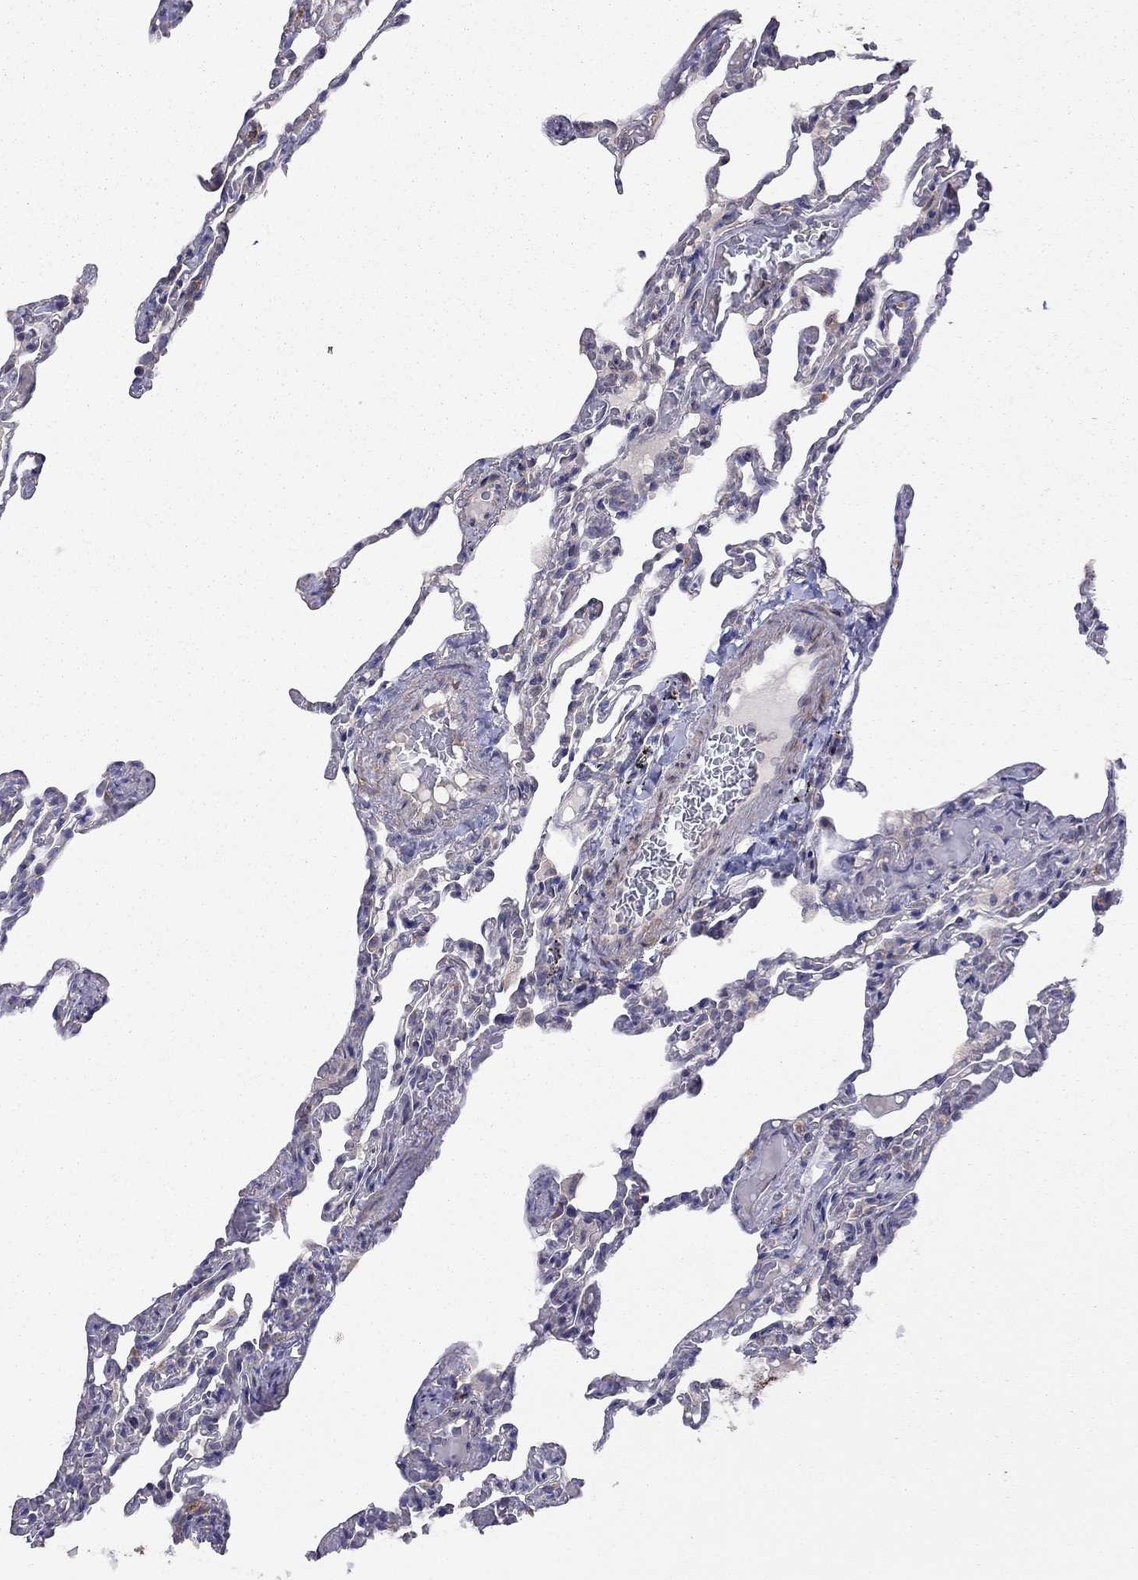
{"staining": {"intensity": "negative", "quantity": "none", "location": "none"}, "tissue": "lung", "cell_type": "Alveolar cells", "image_type": "normal", "snomed": [{"axis": "morphology", "description": "Normal tissue, NOS"}, {"axis": "topography", "description": "Lung"}], "caption": "Human lung stained for a protein using immunohistochemistry reveals no positivity in alveolar cells.", "gene": "SYTL2", "patient": {"sex": "female", "age": 43}}